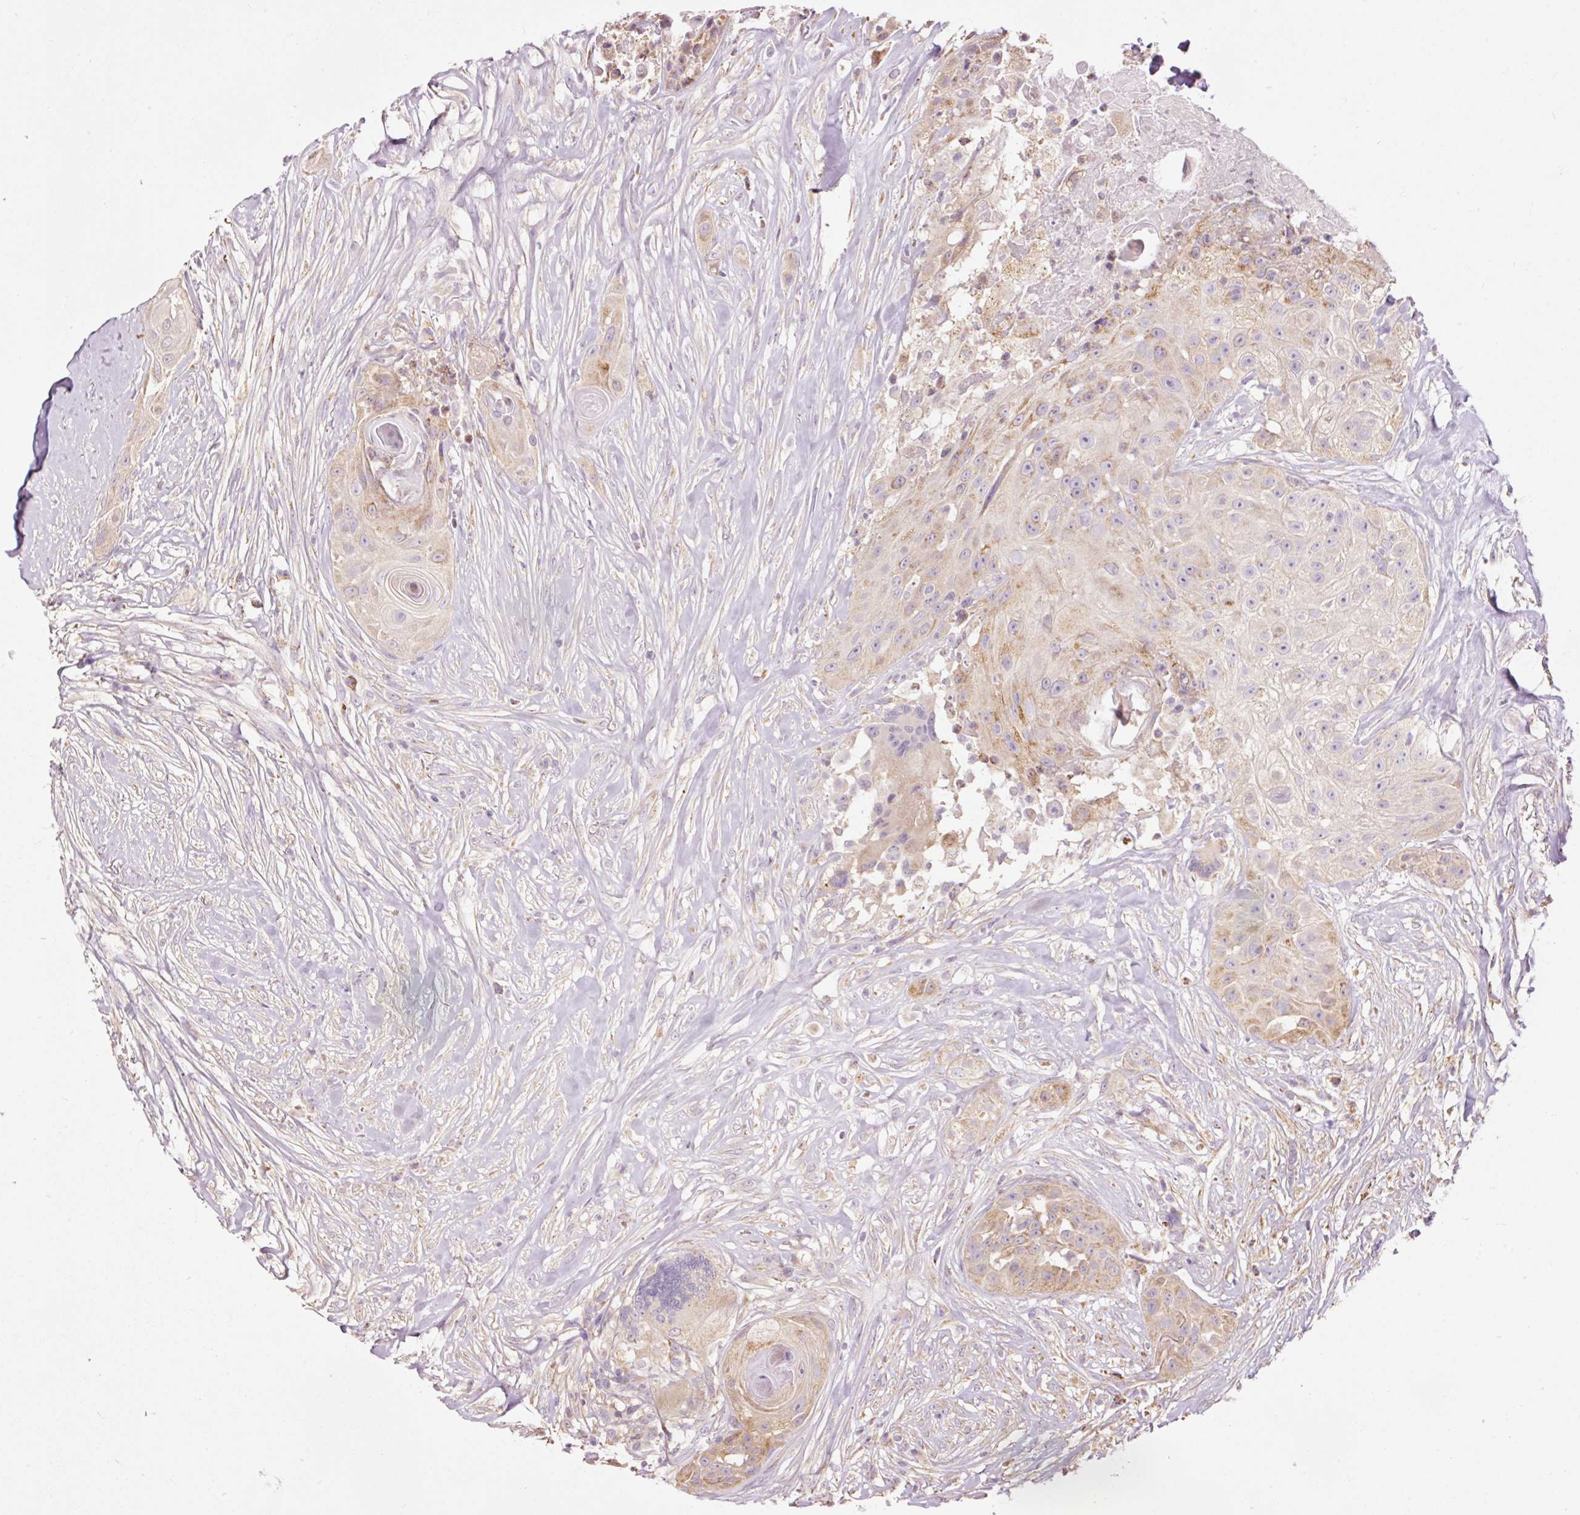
{"staining": {"intensity": "moderate", "quantity": "<25%", "location": "cytoplasmic/membranous"}, "tissue": "head and neck cancer", "cell_type": "Tumor cells", "image_type": "cancer", "snomed": [{"axis": "morphology", "description": "Squamous cell carcinoma, NOS"}, {"axis": "topography", "description": "Head-Neck"}], "caption": "Protein analysis of squamous cell carcinoma (head and neck) tissue exhibits moderate cytoplasmic/membranous staining in about <25% of tumor cells.", "gene": "PRDX5", "patient": {"sex": "male", "age": 83}}